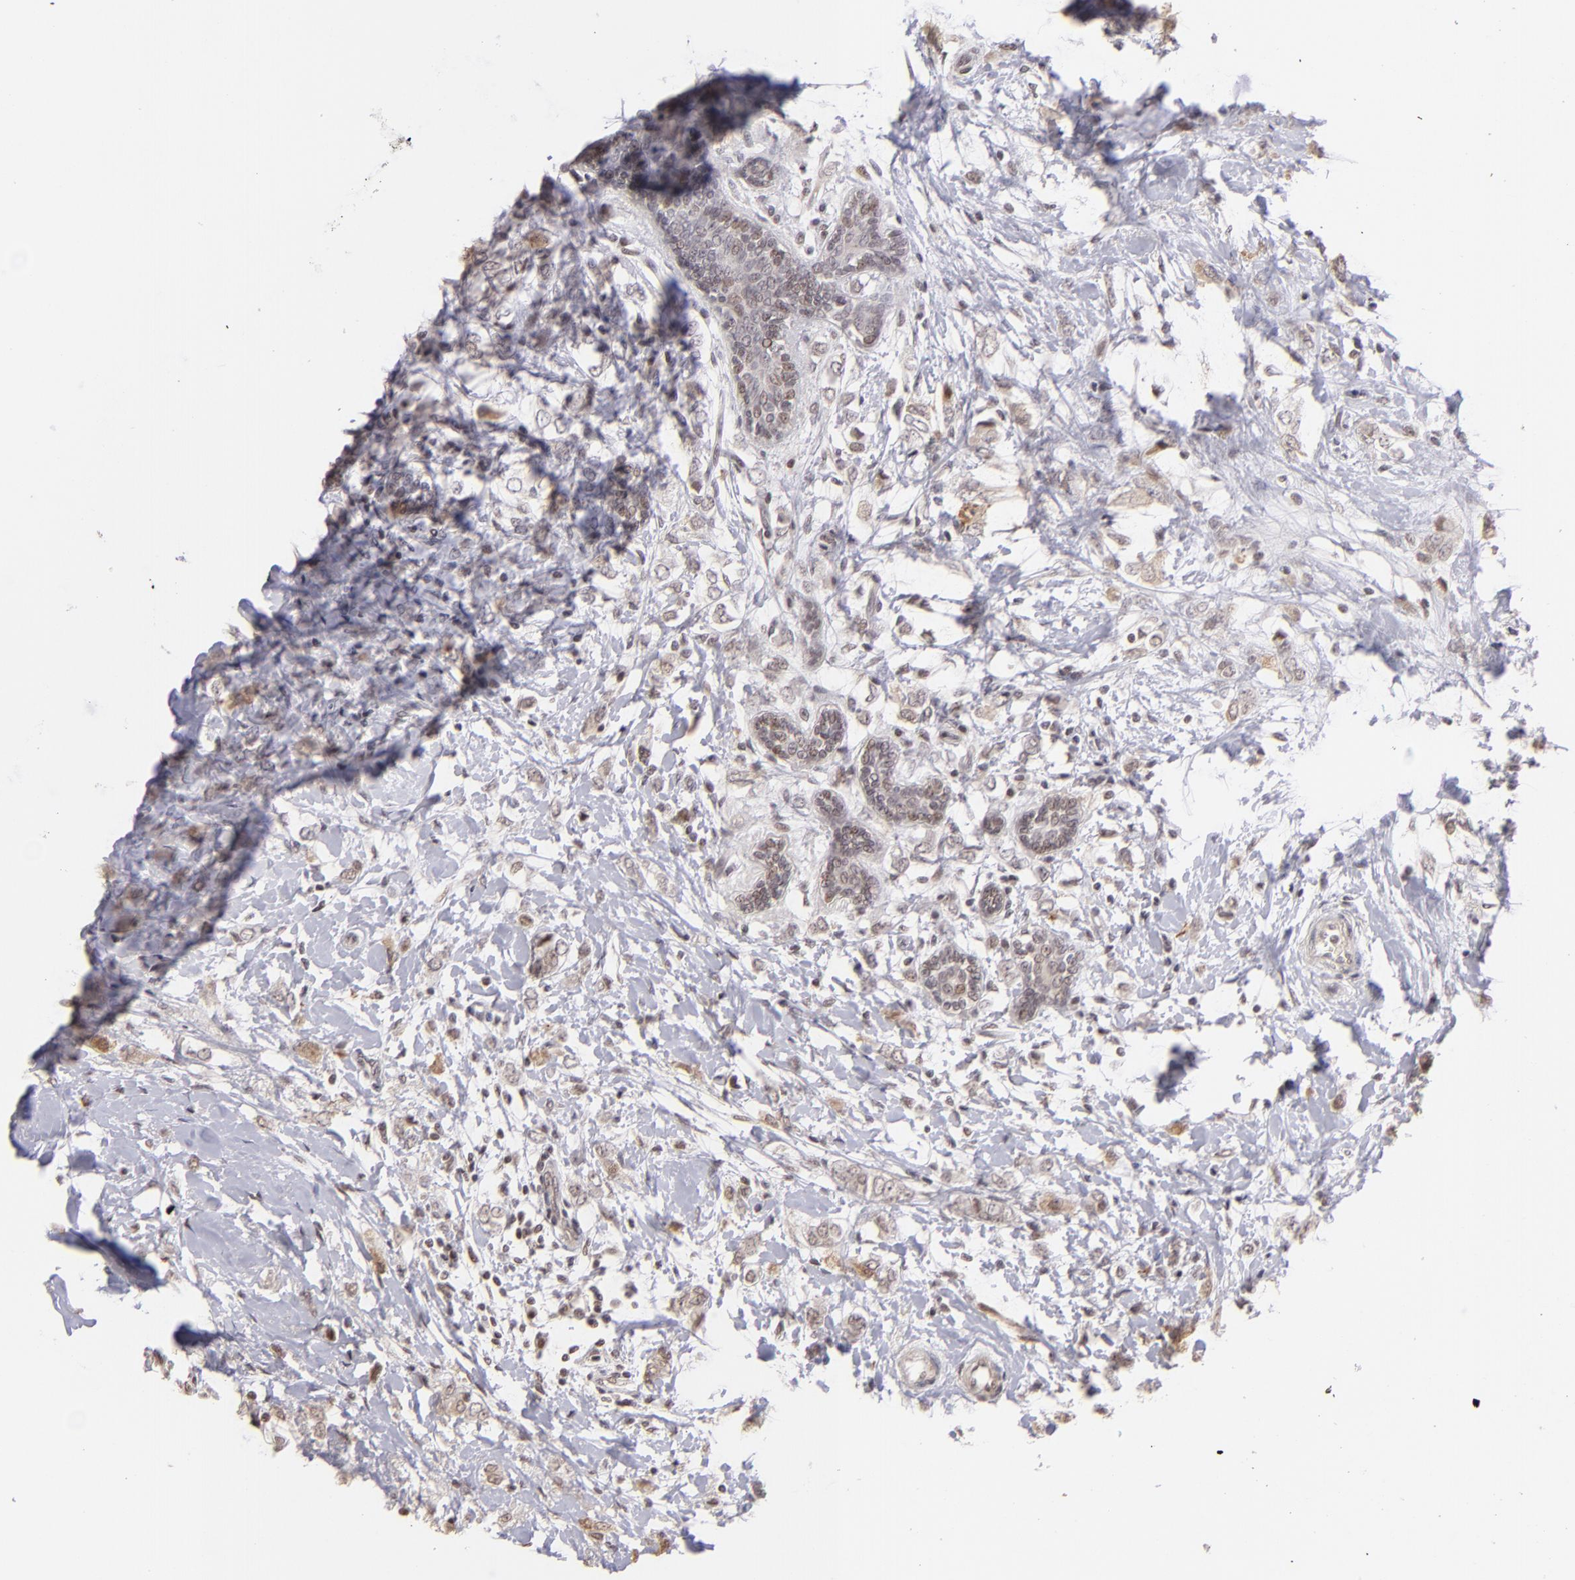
{"staining": {"intensity": "weak", "quantity": "<25%", "location": "nuclear"}, "tissue": "breast cancer", "cell_type": "Tumor cells", "image_type": "cancer", "snomed": [{"axis": "morphology", "description": "Normal tissue, NOS"}, {"axis": "morphology", "description": "Lobular carcinoma"}, {"axis": "topography", "description": "Breast"}], "caption": "This image is of breast cancer stained with IHC to label a protein in brown with the nuclei are counter-stained blue. There is no expression in tumor cells.", "gene": "RARB", "patient": {"sex": "female", "age": 47}}